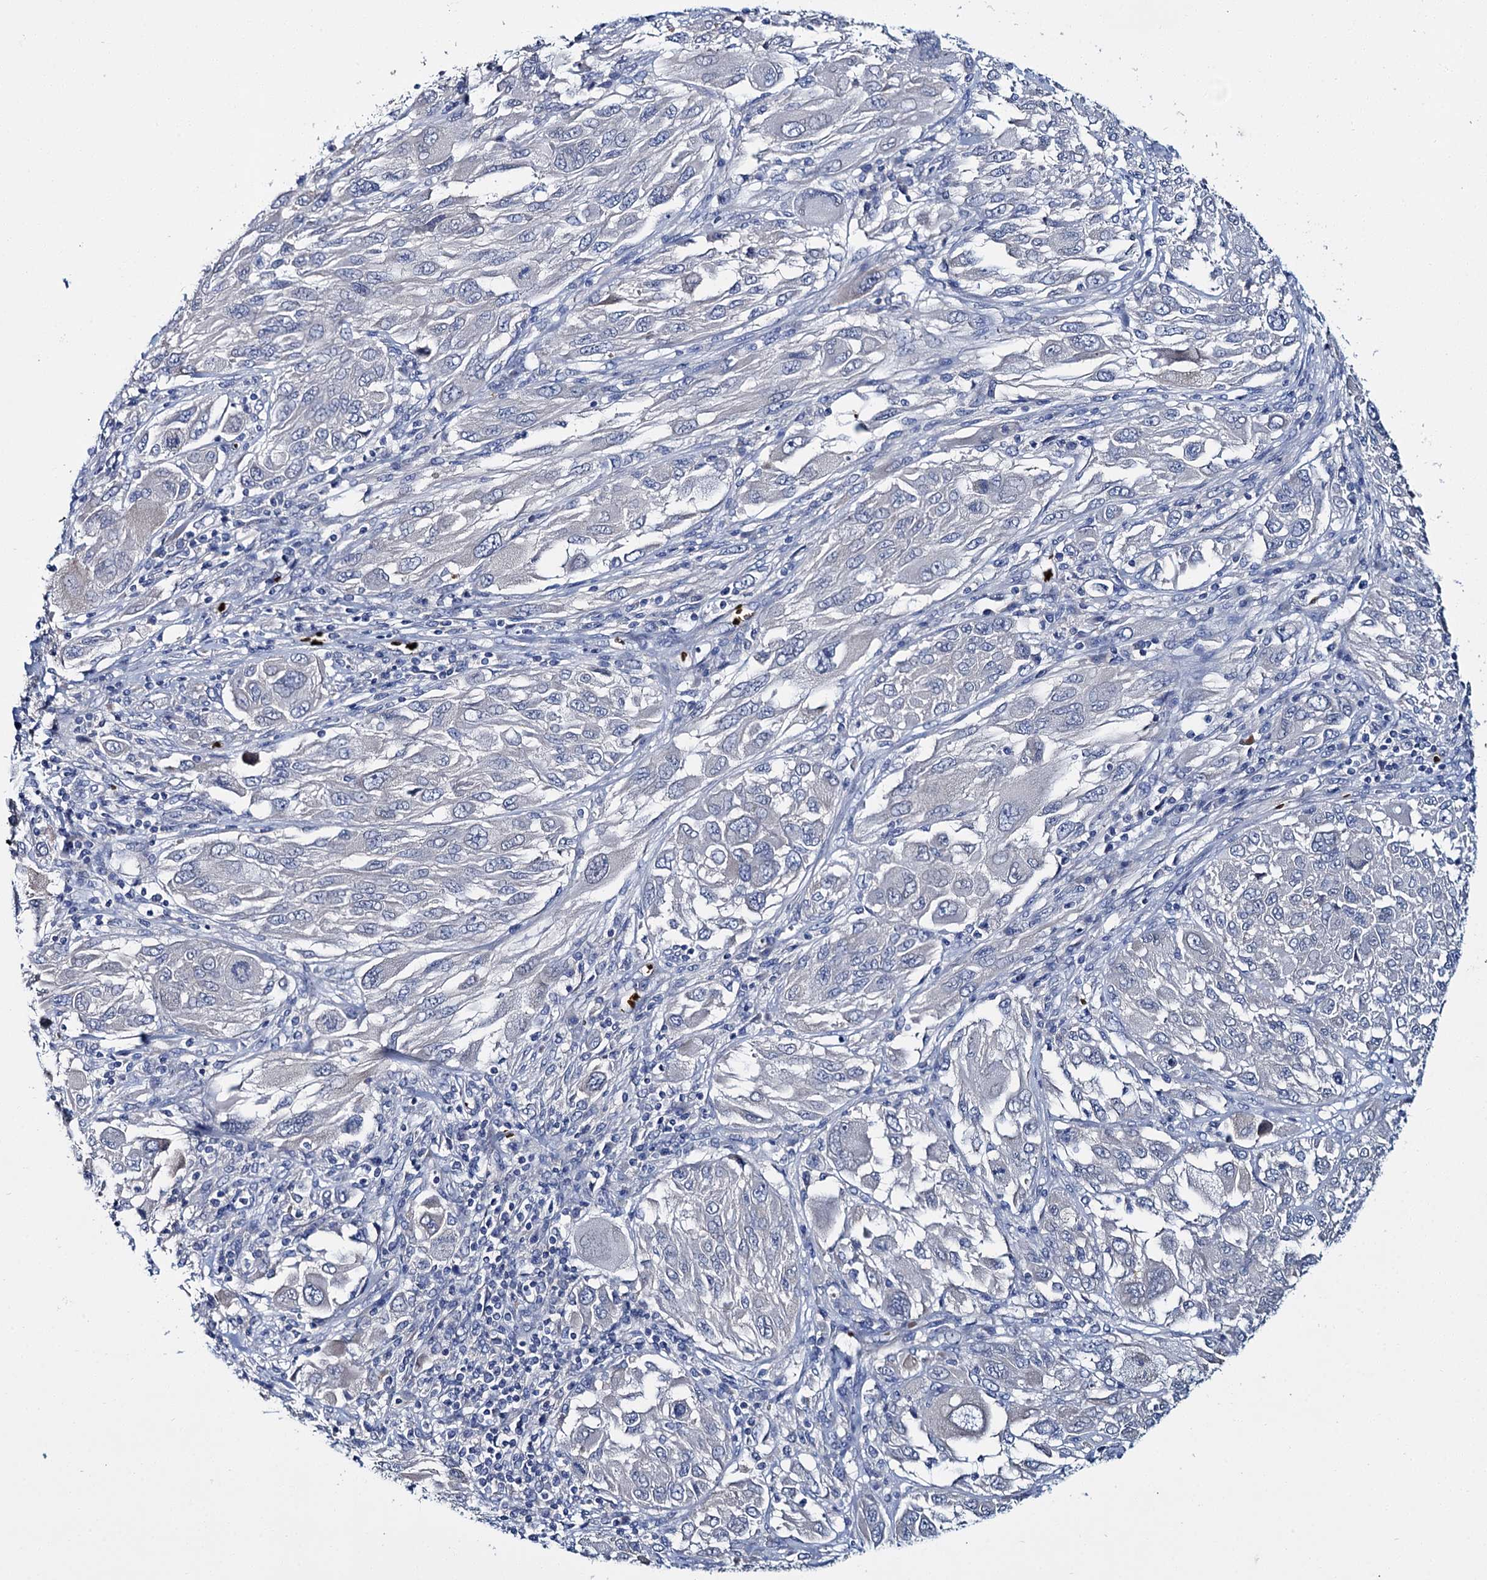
{"staining": {"intensity": "negative", "quantity": "none", "location": "none"}, "tissue": "melanoma", "cell_type": "Tumor cells", "image_type": "cancer", "snomed": [{"axis": "morphology", "description": "Malignant melanoma, NOS"}, {"axis": "topography", "description": "Skin"}], "caption": "Melanoma stained for a protein using immunohistochemistry (IHC) displays no positivity tumor cells.", "gene": "ATG2A", "patient": {"sex": "female", "age": 91}}